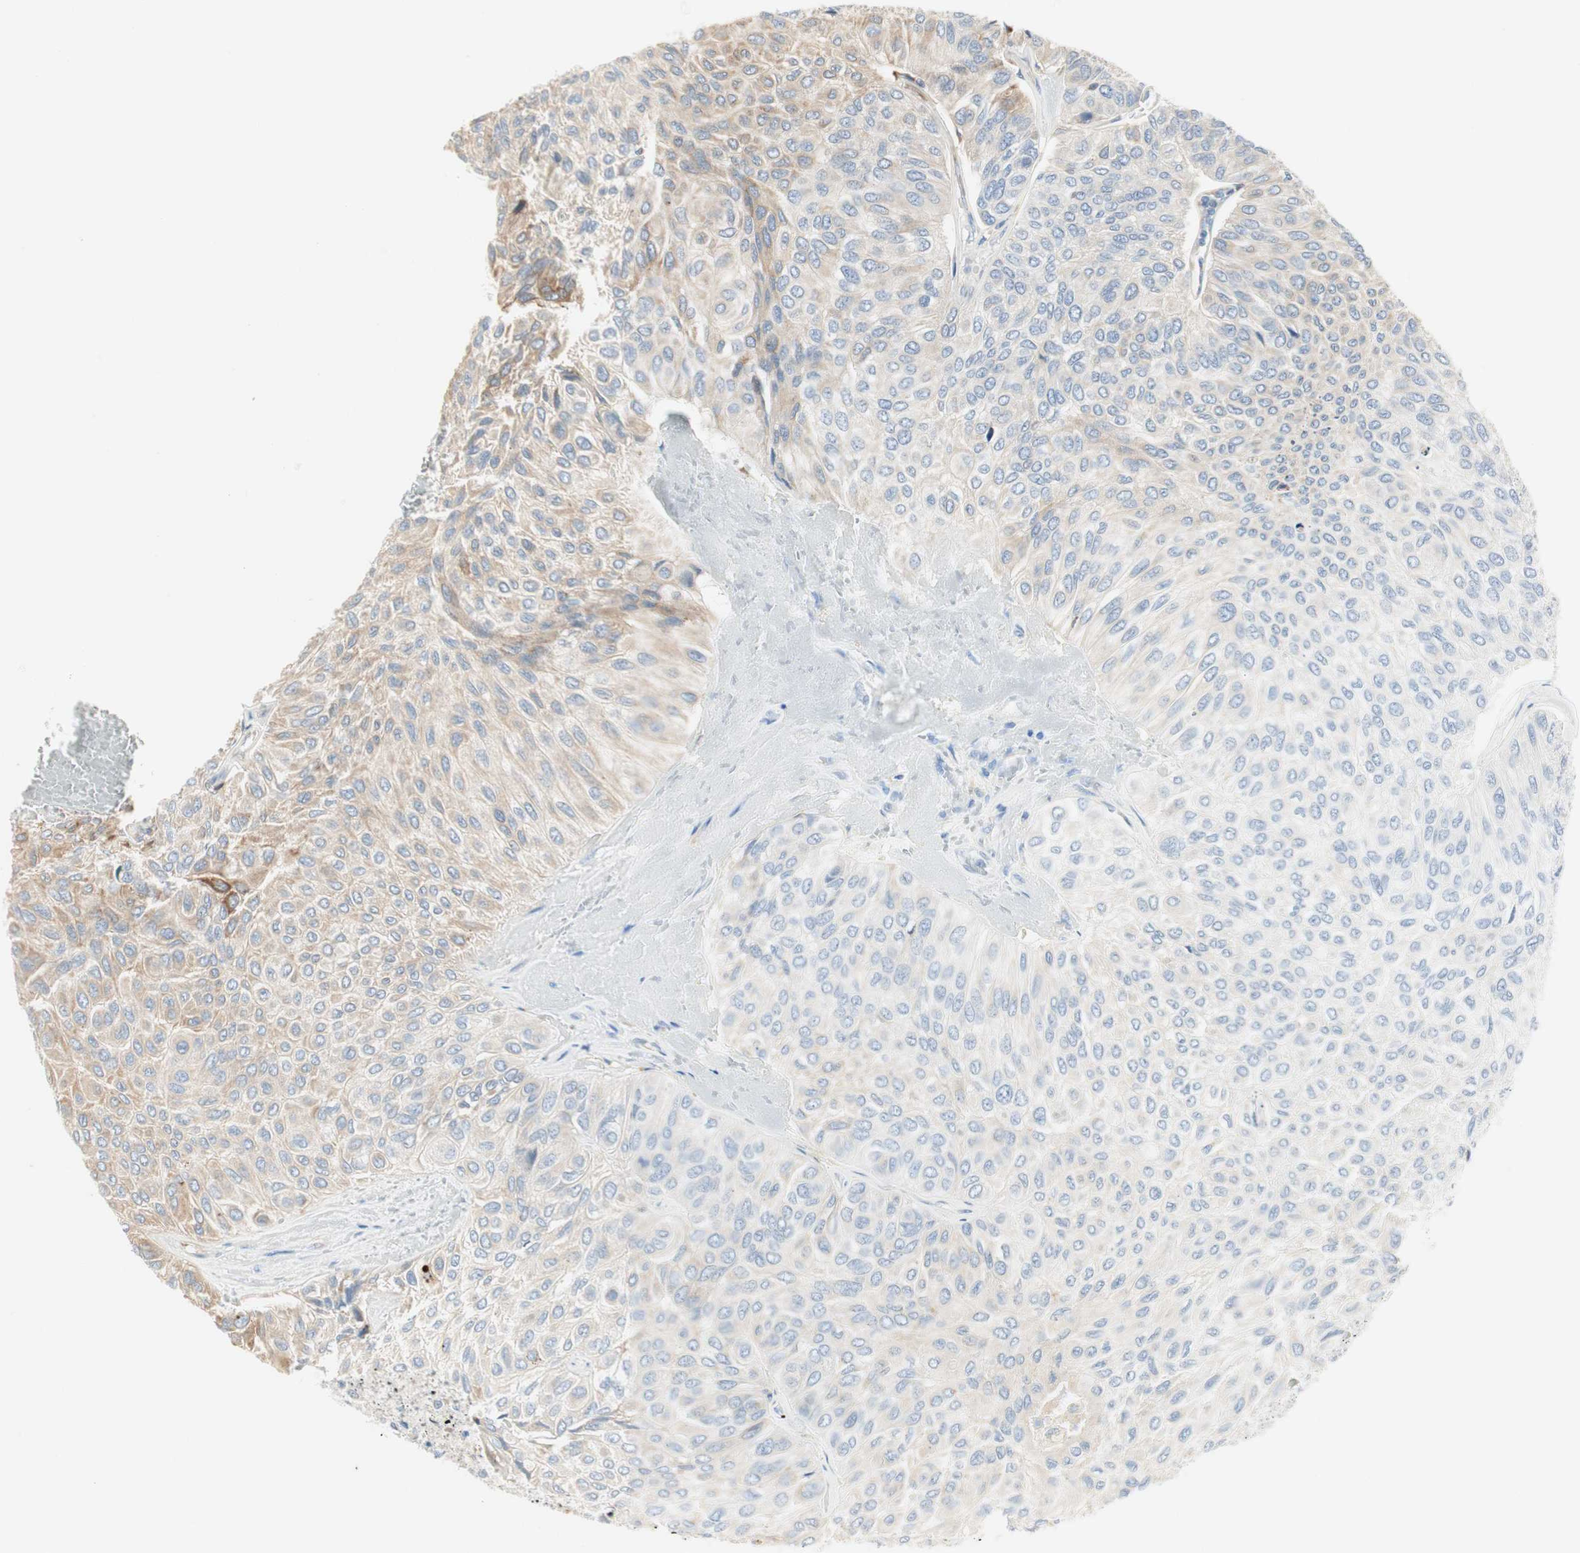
{"staining": {"intensity": "moderate", "quantity": "25%-75%", "location": "cytoplasmic/membranous"}, "tissue": "urothelial cancer", "cell_type": "Tumor cells", "image_type": "cancer", "snomed": [{"axis": "morphology", "description": "Urothelial carcinoma, High grade"}, {"axis": "topography", "description": "Urinary bladder"}], "caption": "High-magnification brightfield microscopy of urothelial cancer stained with DAB (brown) and counterstained with hematoxylin (blue). tumor cells exhibit moderate cytoplasmic/membranous staining is identified in approximately25%-75% of cells.", "gene": "H6PD", "patient": {"sex": "male", "age": 66}}